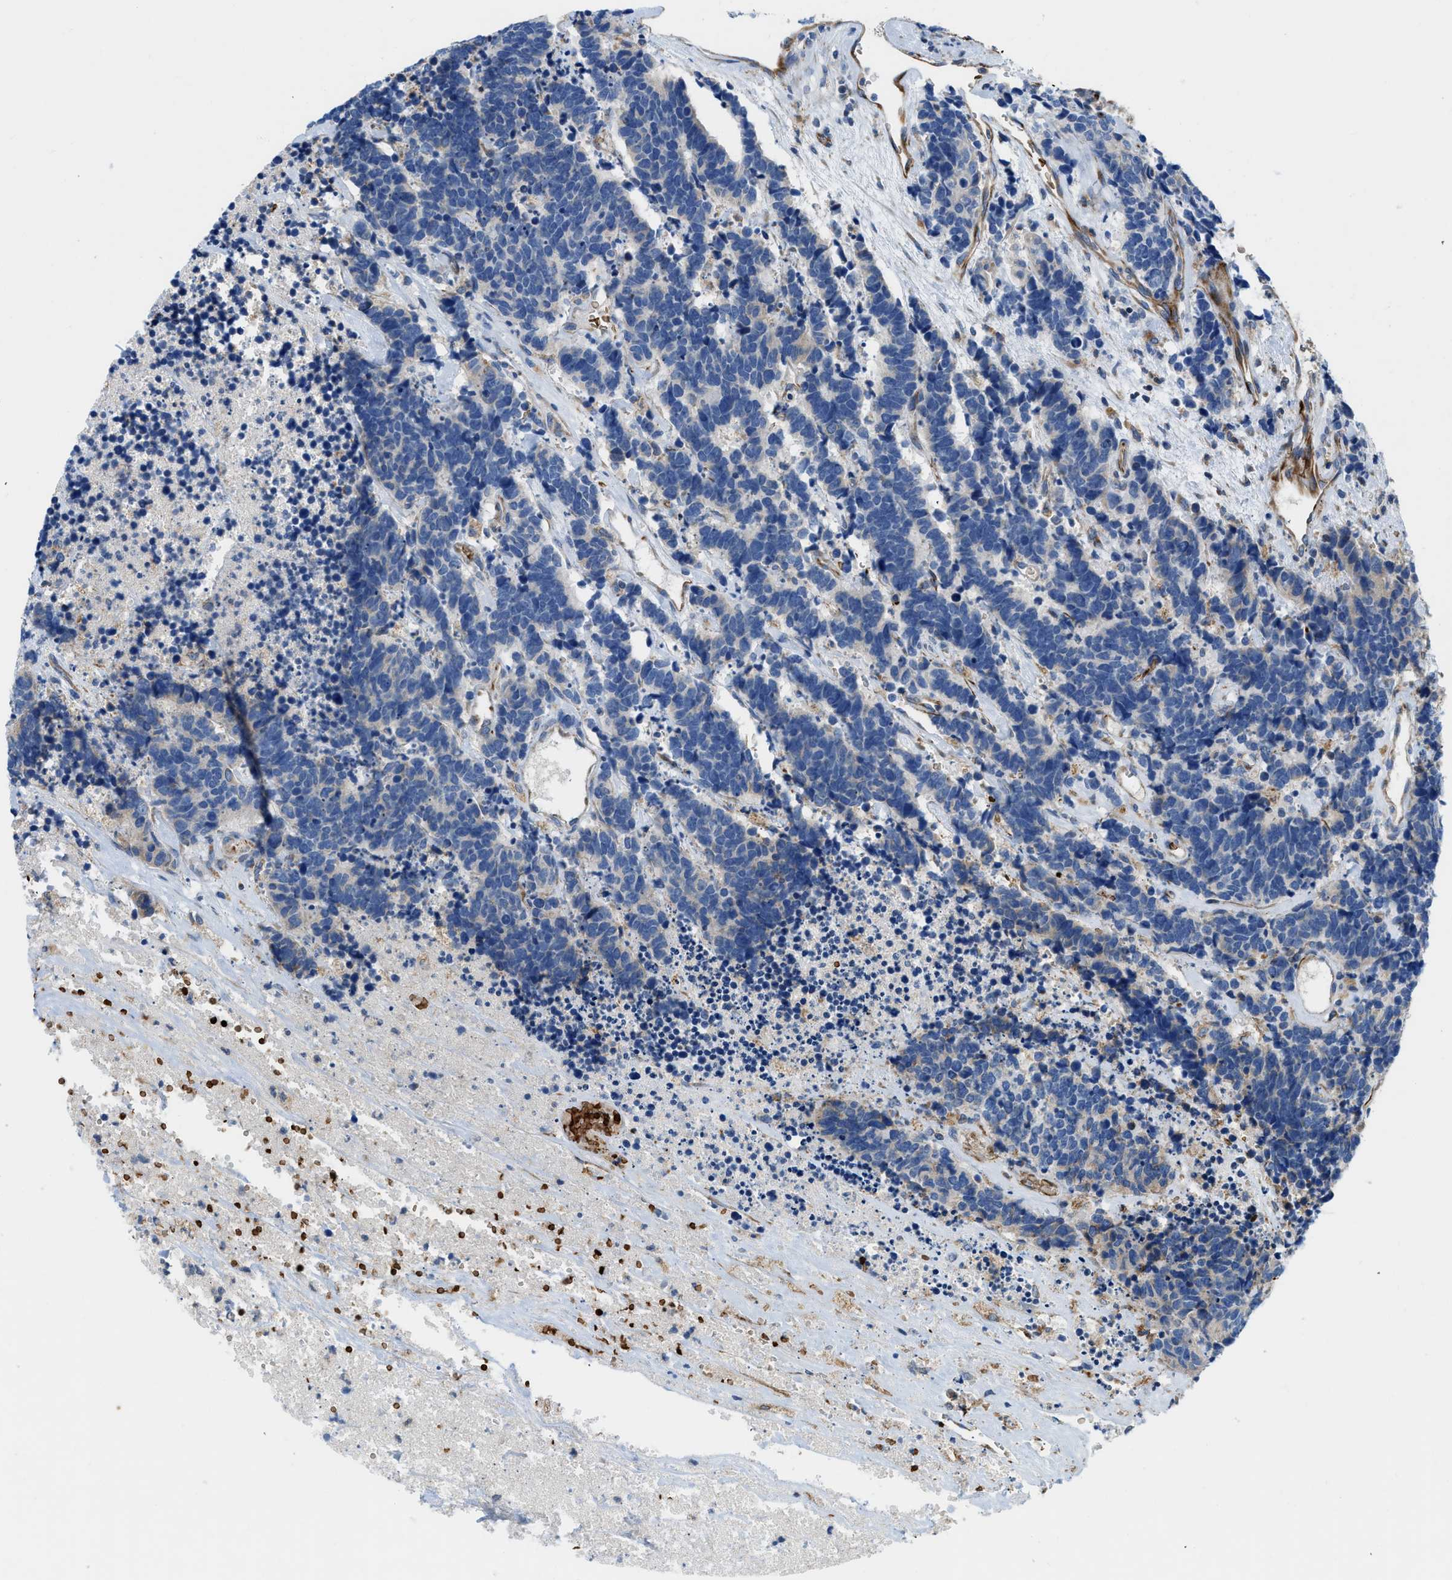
{"staining": {"intensity": "negative", "quantity": "none", "location": "none"}, "tissue": "carcinoid", "cell_type": "Tumor cells", "image_type": "cancer", "snomed": [{"axis": "morphology", "description": "Carcinoma, NOS"}, {"axis": "morphology", "description": "Carcinoid, malignant, NOS"}, {"axis": "topography", "description": "Urinary bladder"}], "caption": "Immunohistochemistry (IHC) image of human carcinoid stained for a protein (brown), which displays no positivity in tumor cells.", "gene": "ZNF831", "patient": {"sex": "male", "age": 57}}